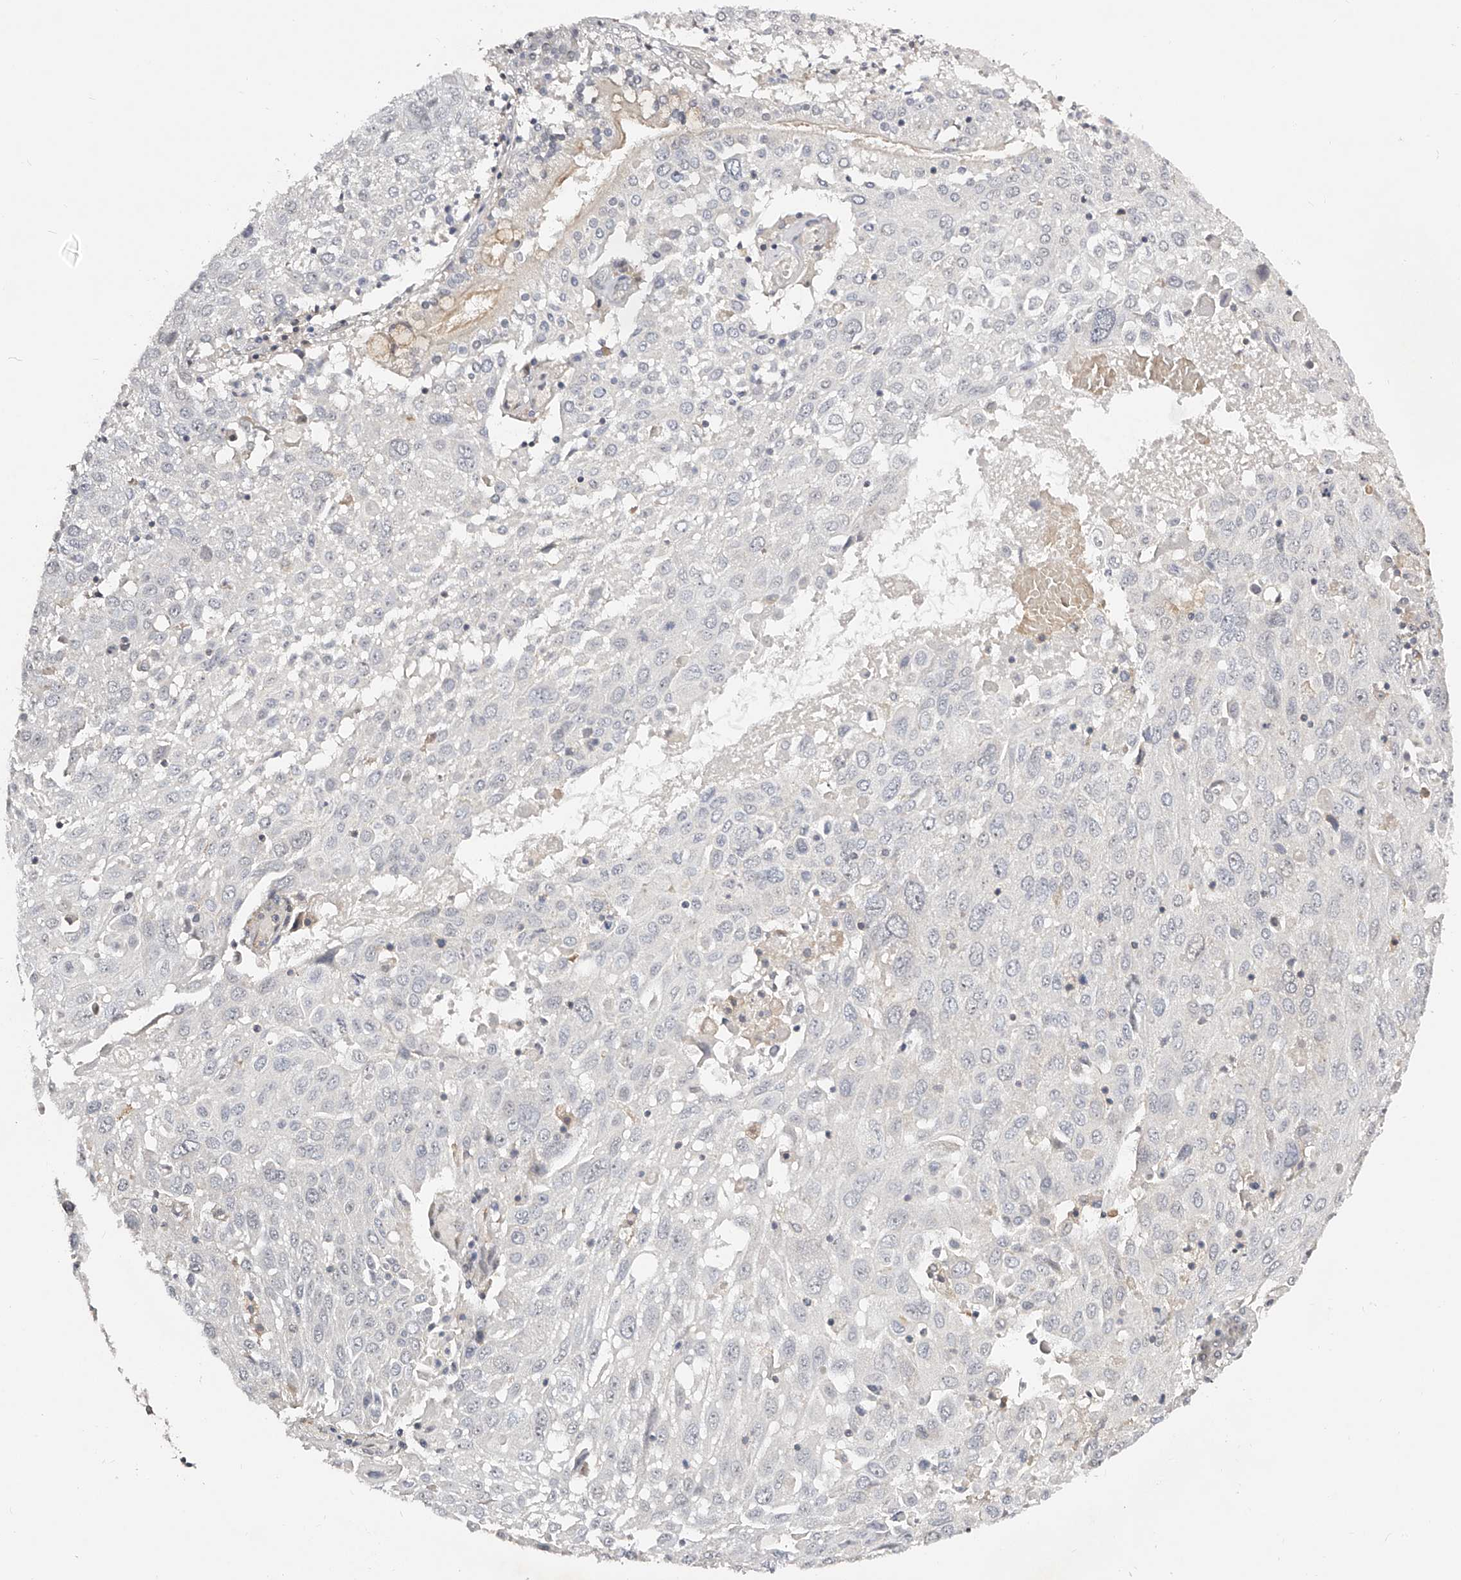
{"staining": {"intensity": "negative", "quantity": "none", "location": "none"}, "tissue": "lung cancer", "cell_type": "Tumor cells", "image_type": "cancer", "snomed": [{"axis": "morphology", "description": "Squamous cell carcinoma, NOS"}, {"axis": "topography", "description": "Lung"}], "caption": "This is an immunohistochemistry micrograph of human lung cancer (squamous cell carcinoma). There is no expression in tumor cells.", "gene": "ZNF789", "patient": {"sex": "male", "age": 65}}